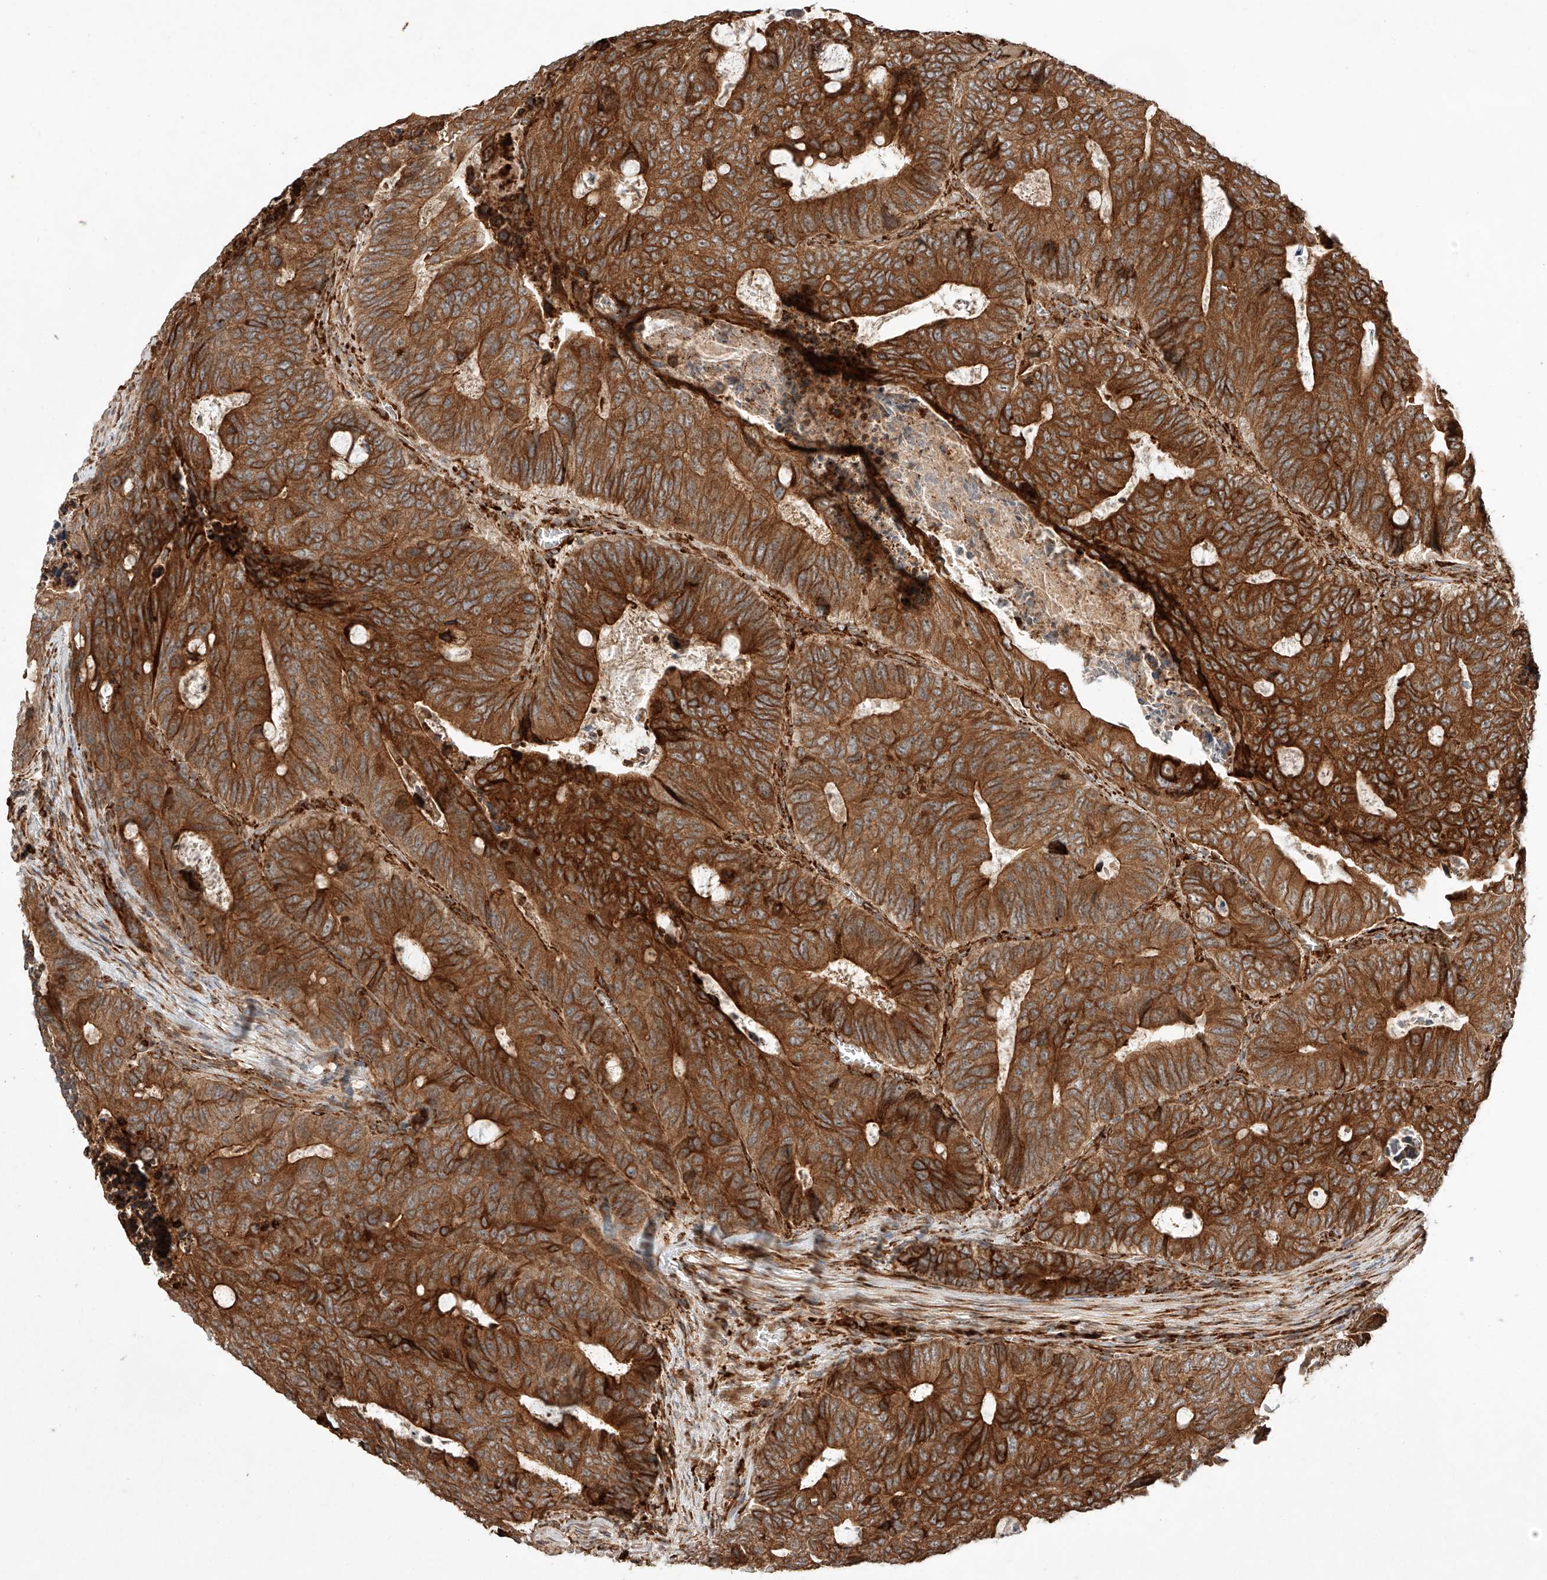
{"staining": {"intensity": "strong", "quantity": ">75%", "location": "cytoplasmic/membranous"}, "tissue": "colorectal cancer", "cell_type": "Tumor cells", "image_type": "cancer", "snomed": [{"axis": "morphology", "description": "Adenocarcinoma, NOS"}, {"axis": "topography", "description": "Colon"}], "caption": "Immunohistochemistry of colorectal cancer exhibits high levels of strong cytoplasmic/membranous expression in approximately >75% of tumor cells. The protein is stained brown, and the nuclei are stained in blue (DAB IHC with brightfield microscopy, high magnification).", "gene": "ZNF84", "patient": {"sex": "male", "age": 87}}